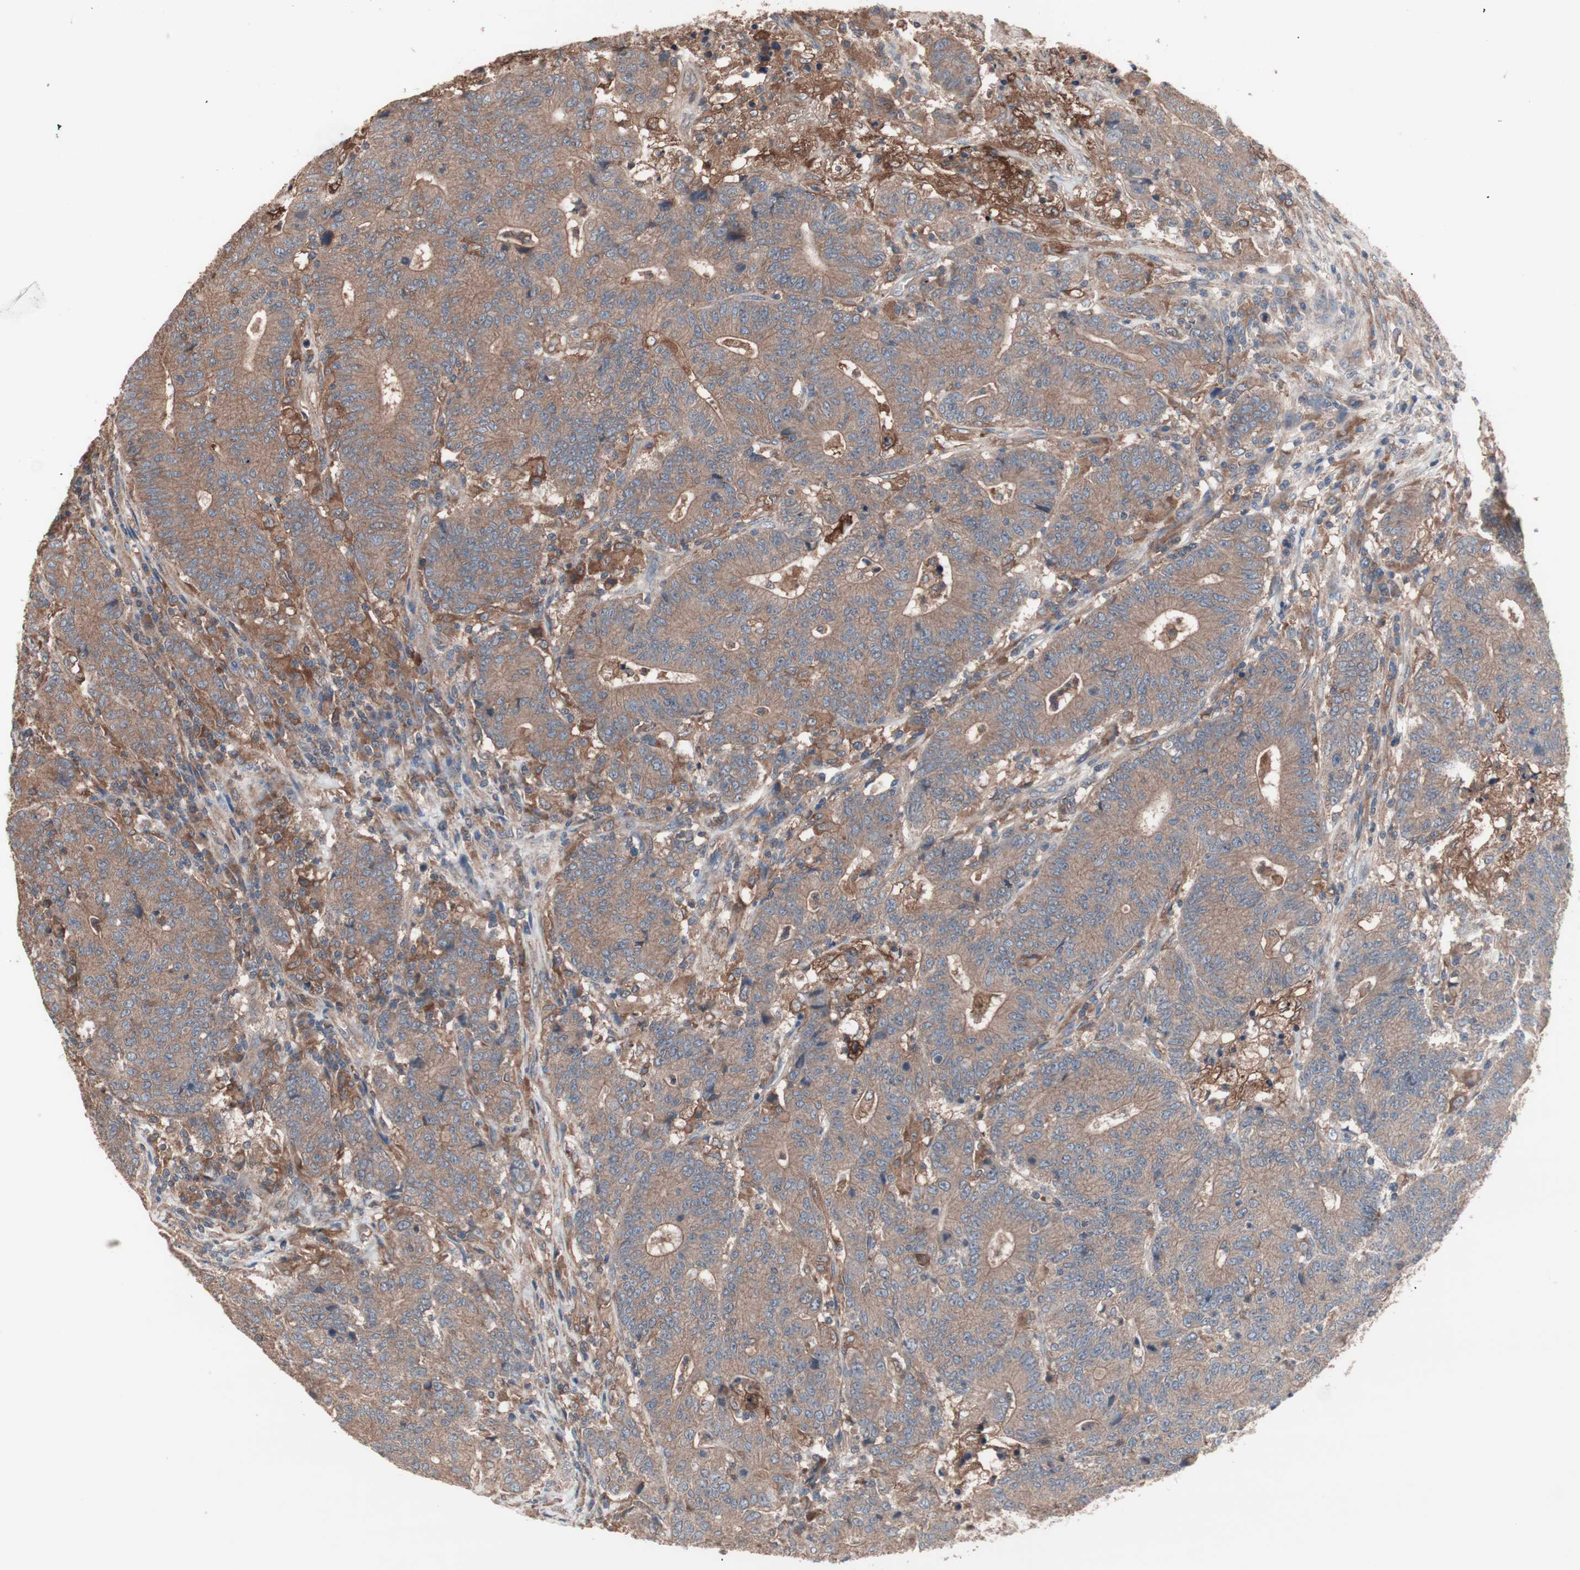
{"staining": {"intensity": "weak", "quantity": ">75%", "location": "cytoplasmic/membranous"}, "tissue": "colorectal cancer", "cell_type": "Tumor cells", "image_type": "cancer", "snomed": [{"axis": "morphology", "description": "Normal tissue, NOS"}, {"axis": "morphology", "description": "Adenocarcinoma, NOS"}, {"axis": "topography", "description": "Colon"}], "caption": "Human adenocarcinoma (colorectal) stained for a protein (brown) displays weak cytoplasmic/membranous positive staining in about >75% of tumor cells.", "gene": "ATG7", "patient": {"sex": "female", "age": 75}}